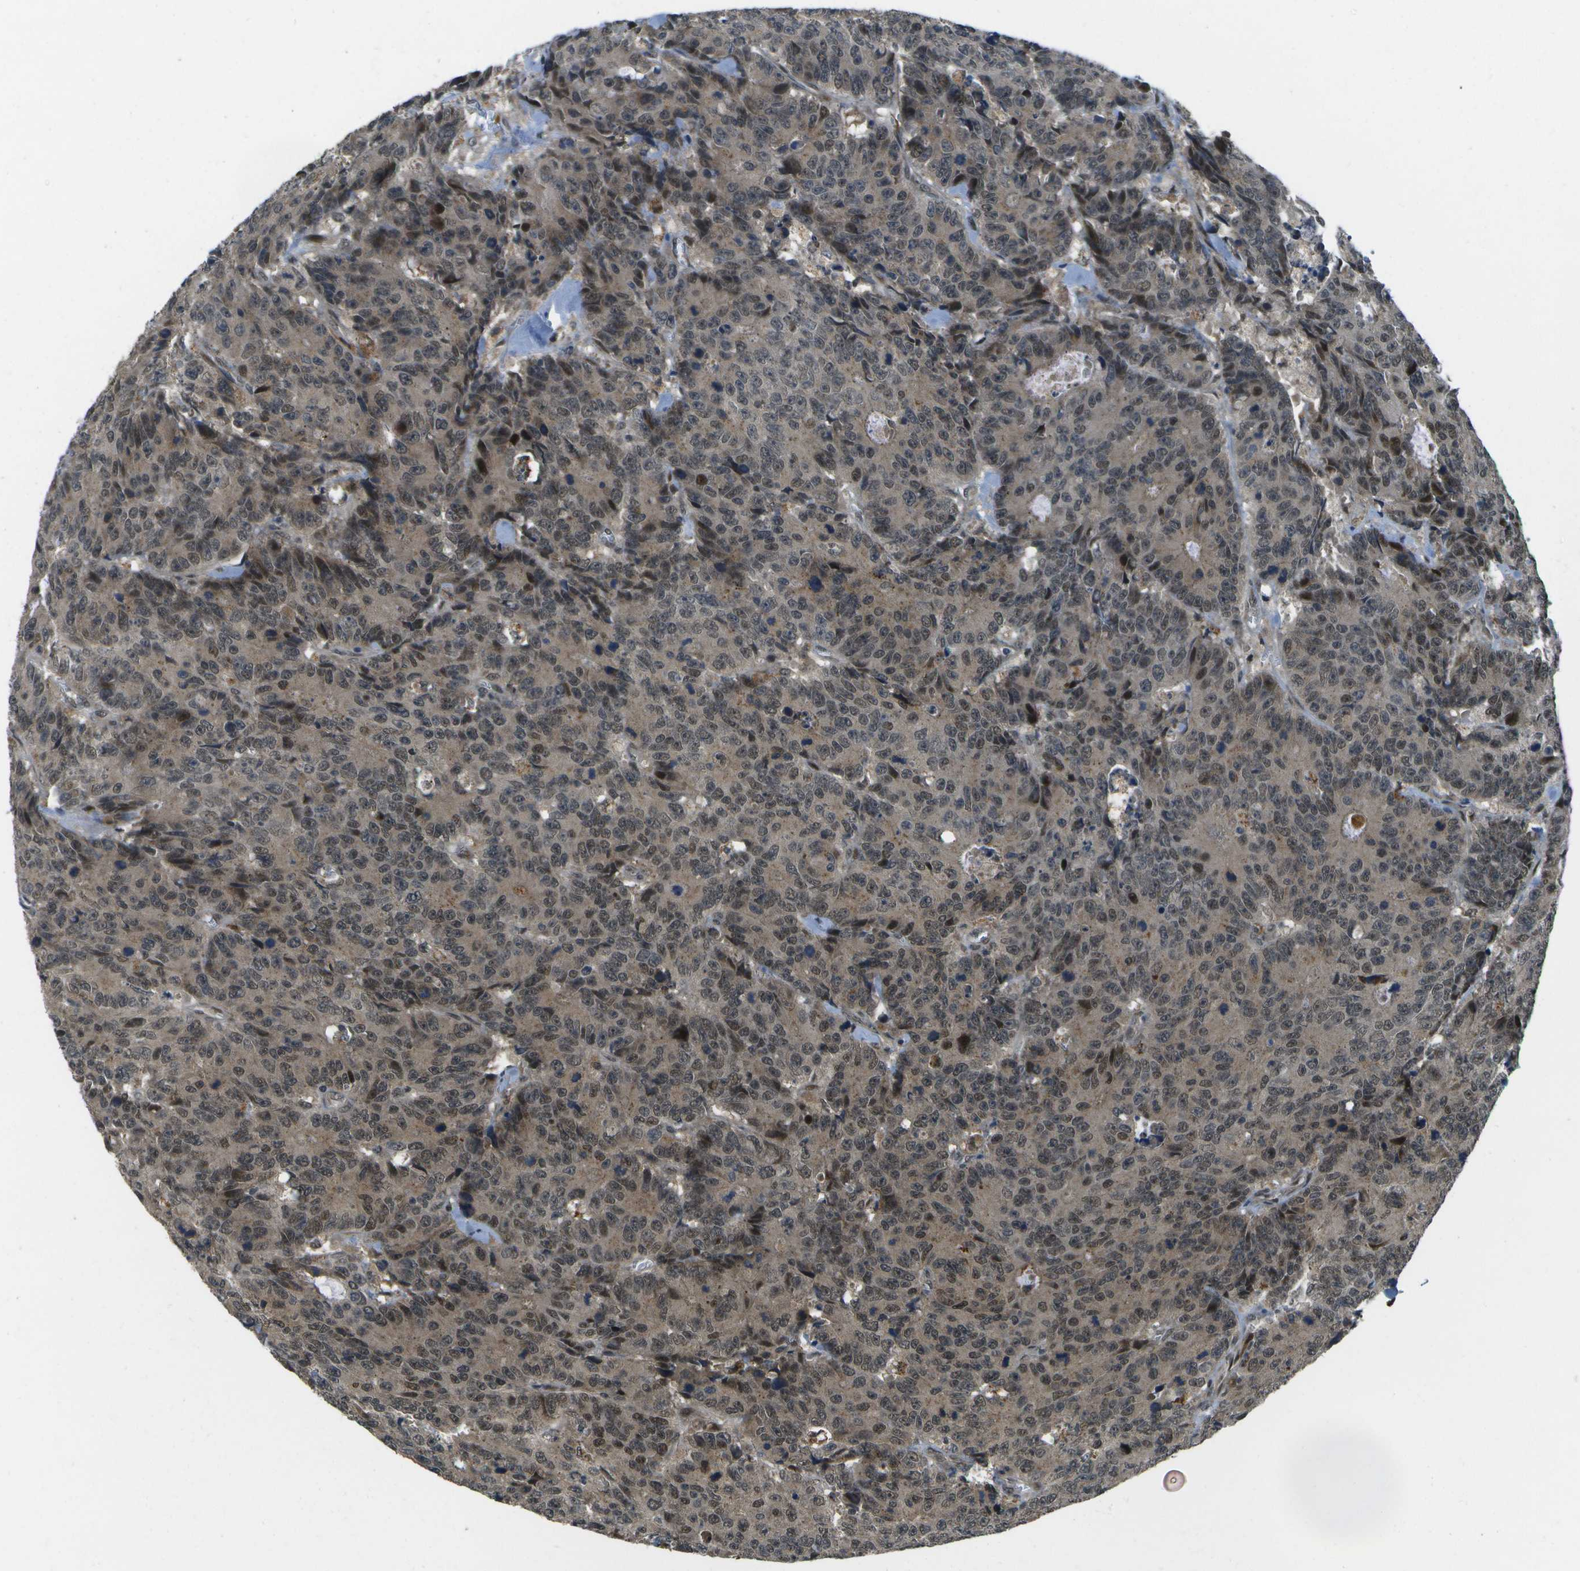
{"staining": {"intensity": "moderate", "quantity": "25%-75%", "location": "cytoplasmic/membranous,nuclear"}, "tissue": "colorectal cancer", "cell_type": "Tumor cells", "image_type": "cancer", "snomed": [{"axis": "morphology", "description": "Adenocarcinoma, NOS"}, {"axis": "topography", "description": "Colon"}], "caption": "Protein staining of colorectal cancer tissue demonstrates moderate cytoplasmic/membranous and nuclear staining in about 25%-75% of tumor cells.", "gene": "GANC", "patient": {"sex": "female", "age": 86}}